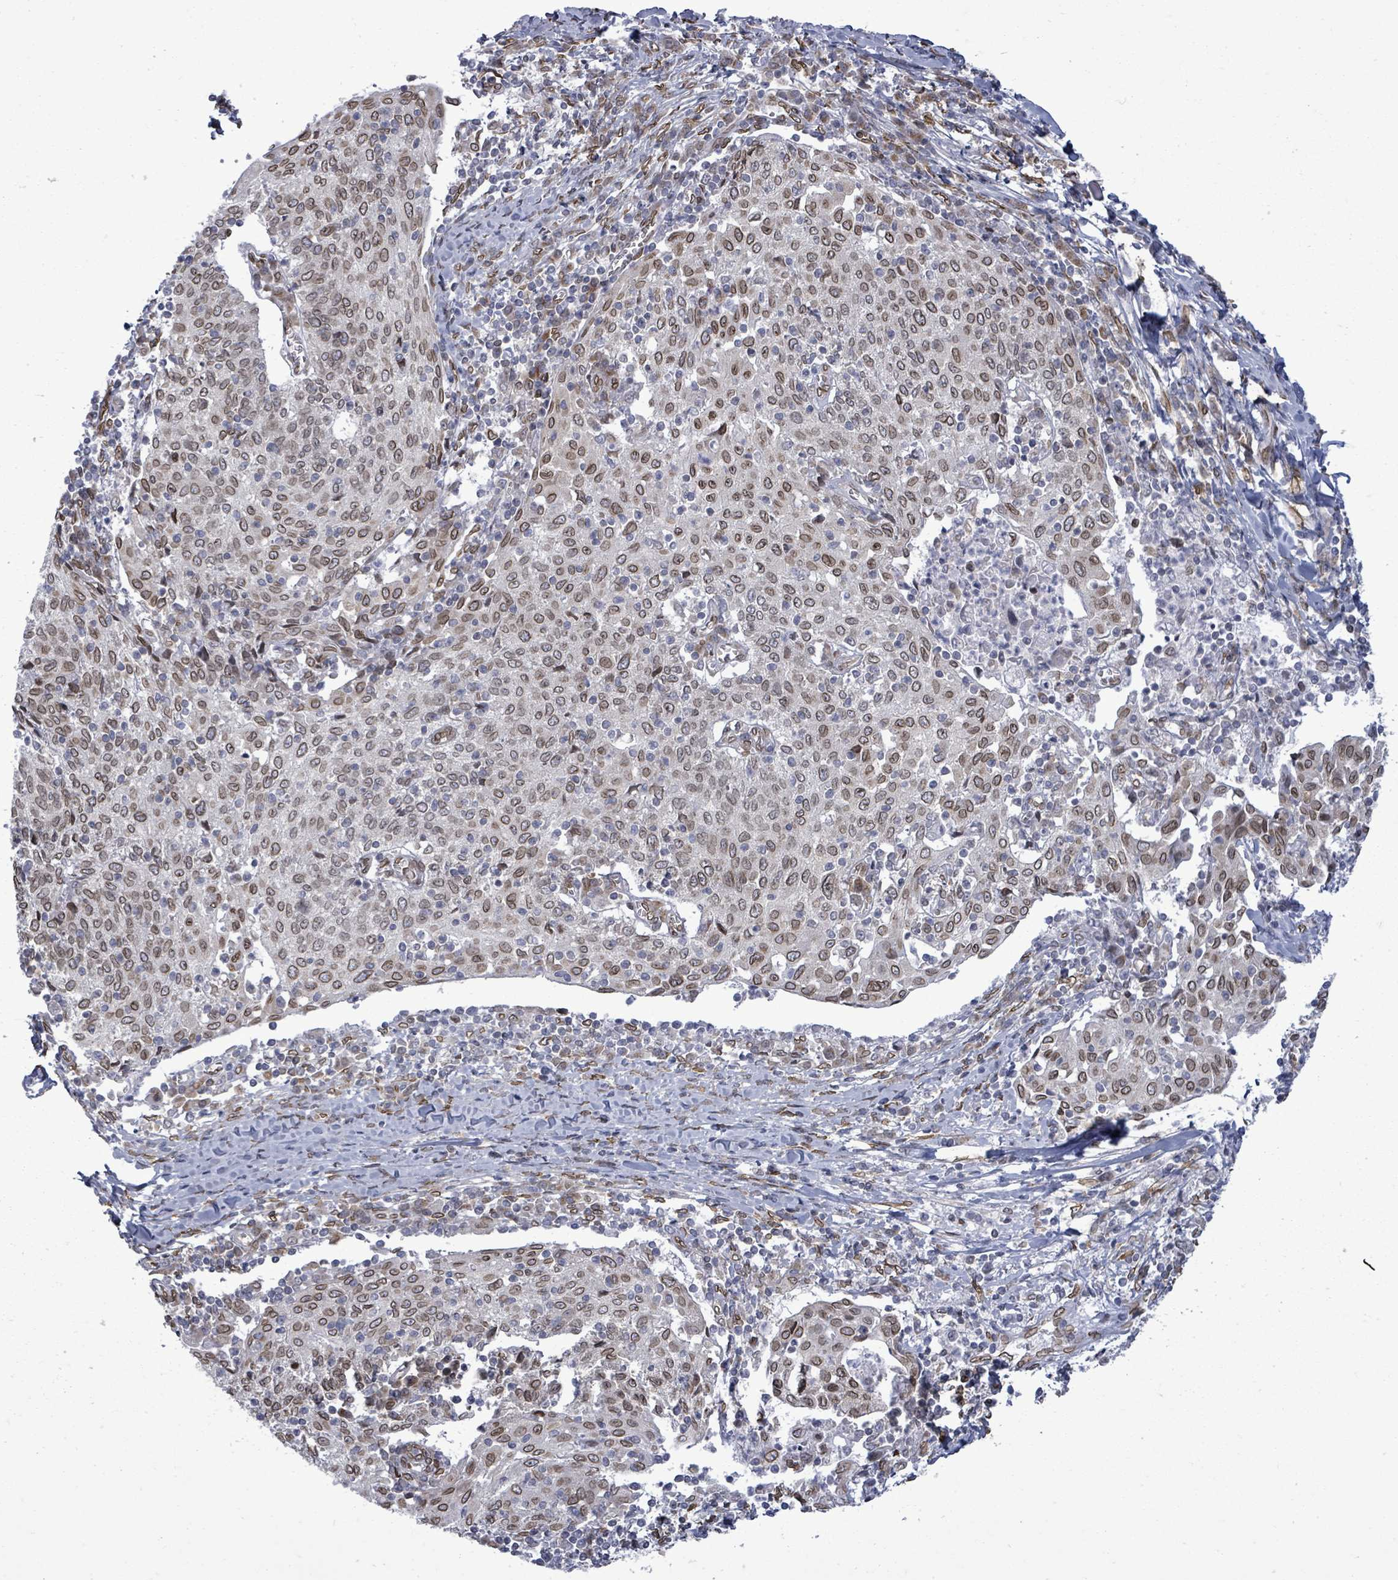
{"staining": {"intensity": "moderate", "quantity": ">75%", "location": "cytoplasmic/membranous,nuclear"}, "tissue": "cervical cancer", "cell_type": "Tumor cells", "image_type": "cancer", "snomed": [{"axis": "morphology", "description": "Squamous cell carcinoma, NOS"}, {"axis": "topography", "description": "Cervix"}], "caption": "Protein expression by IHC demonstrates moderate cytoplasmic/membranous and nuclear expression in about >75% of tumor cells in cervical squamous cell carcinoma.", "gene": "ARFGAP1", "patient": {"sex": "female", "age": 52}}